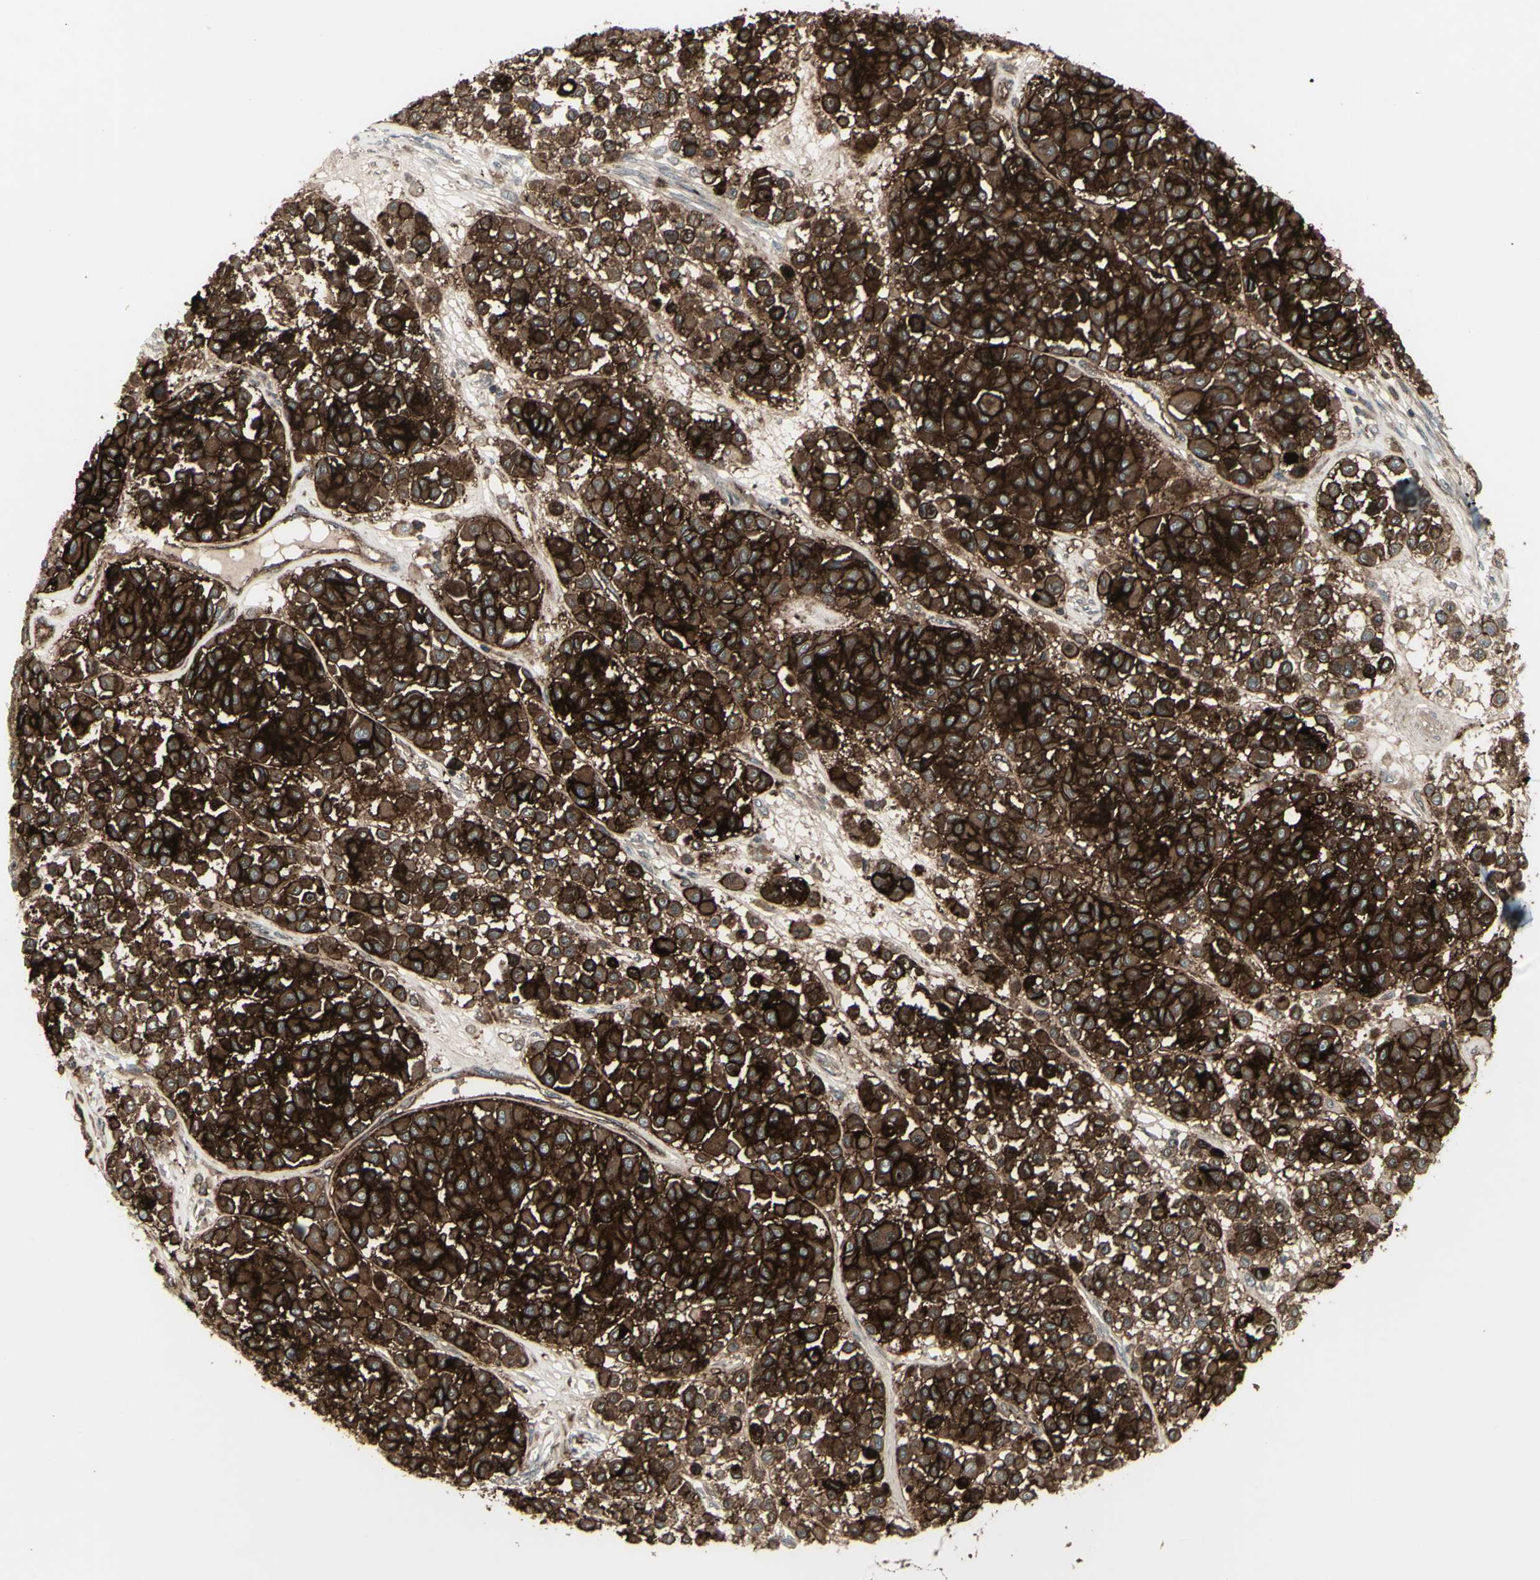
{"staining": {"intensity": "strong", "quantity": ">75%", "location": "cytoplasmic/membranous"}, "tissue": "melanoma", "cell_type": "Tumor cells", "image_type": "cancer", "snomed": [{"axis": "morphology", "description": "Malignant melanoma, Metastatic site"}, {"axis": "topography", "description": "Soft tissue"}], "caption": "A high amount of strong cytoplasmic/membranous staining is seen in about >75% of tumor cells in melanoma tissue.", "gene": "FXYD5", "patient": {"sex": "male", "age": 41}}